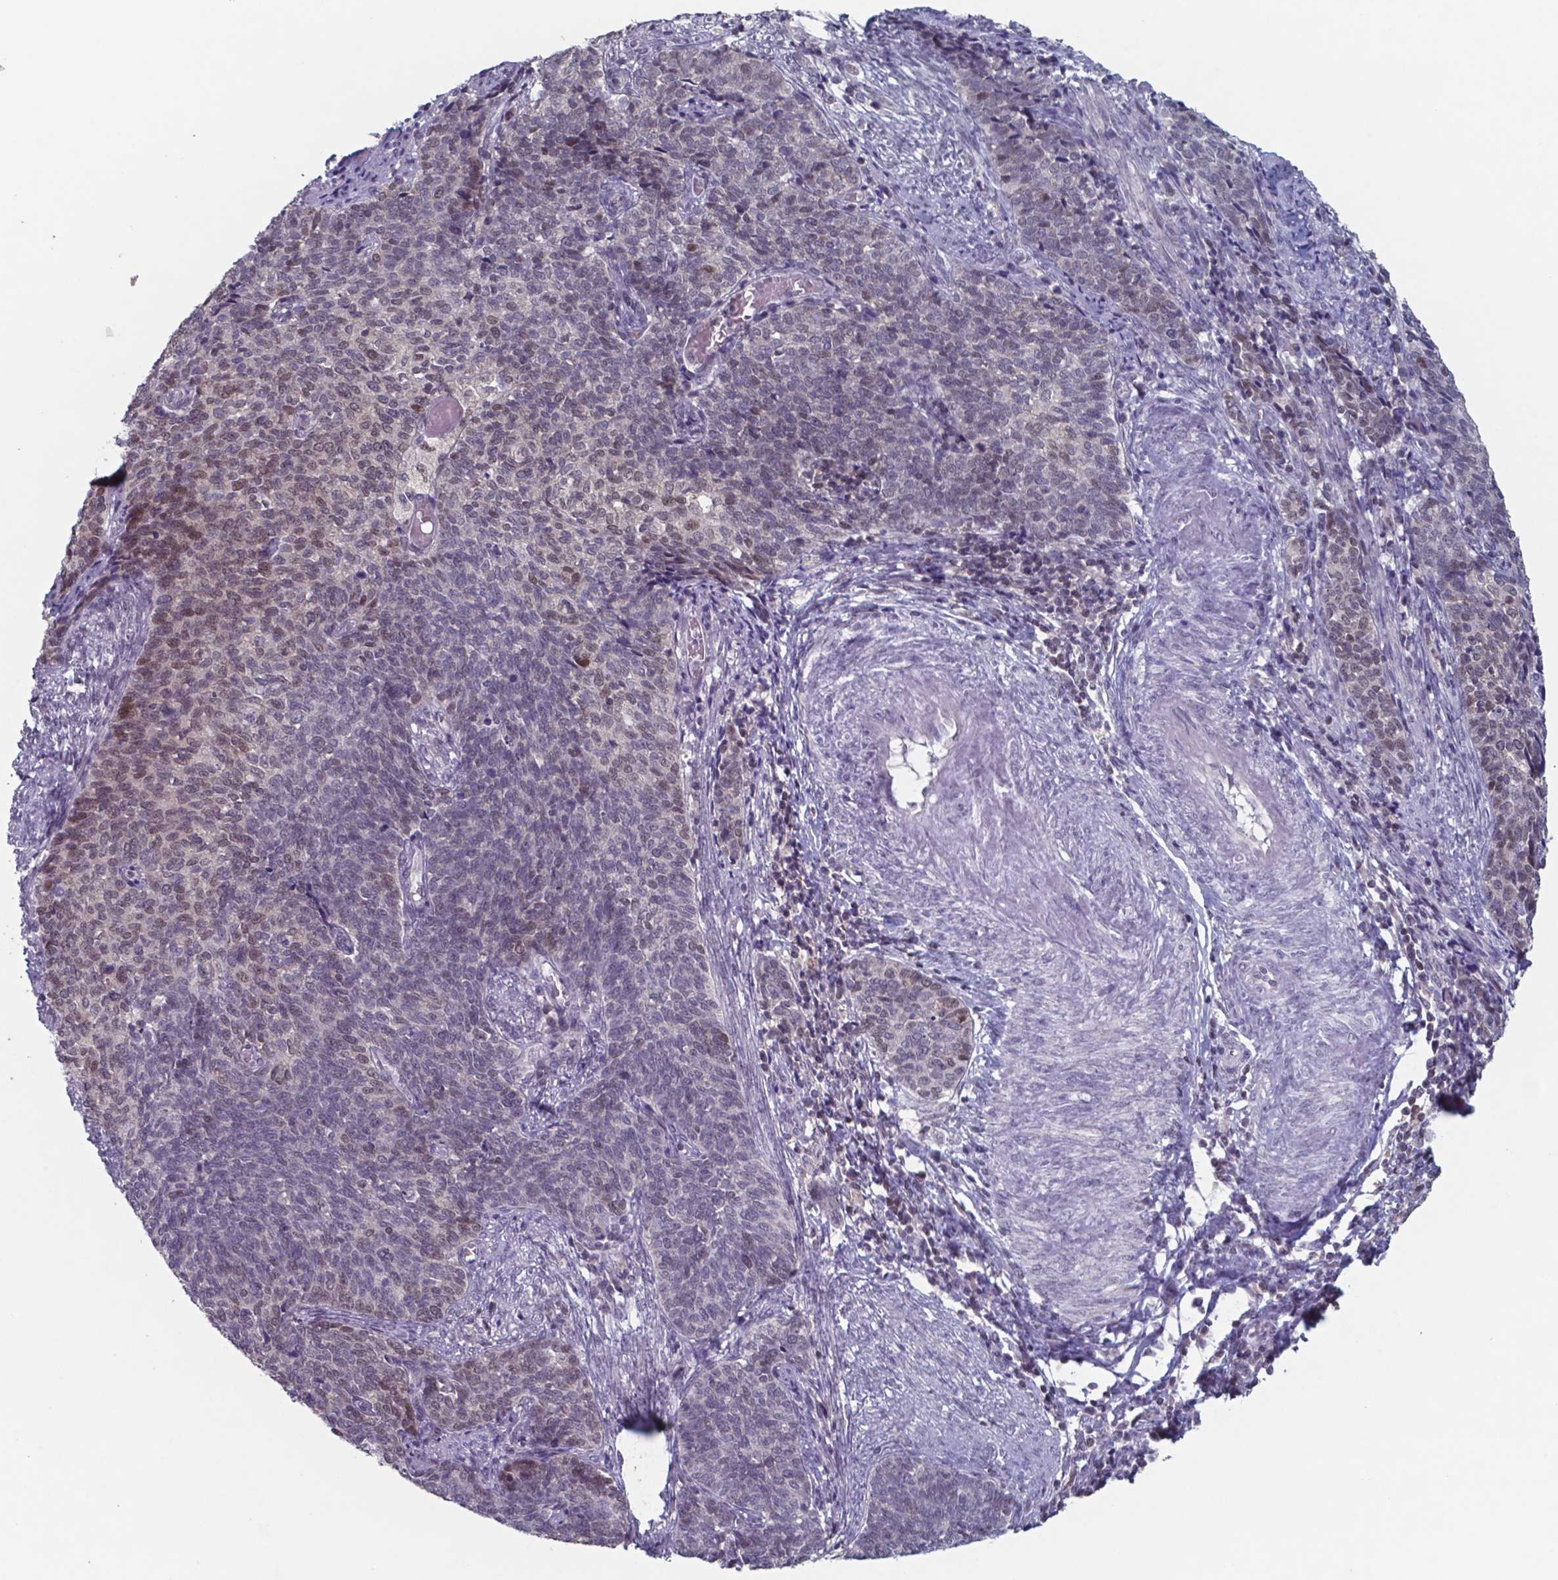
{"staining": {"intensity": "moderate", "quantity": "<25%", "location": "nuclear"}, "tissue": "cervical cancer", "cell_type": "Tumor cells", "image_type": "cancer", "snomed": [{"axis": "morphology", "description": "Squamous cell carcinoma, NOS"}, {"axis": "topography", "description": "Cervix"}], "caption": "A low amount of moderate nuclear positivity is present in approximately <25% of tumor cells in cervical cancer tissue.", "gene": "TDP2", "patient": {"sex": "female", "age": 39}}